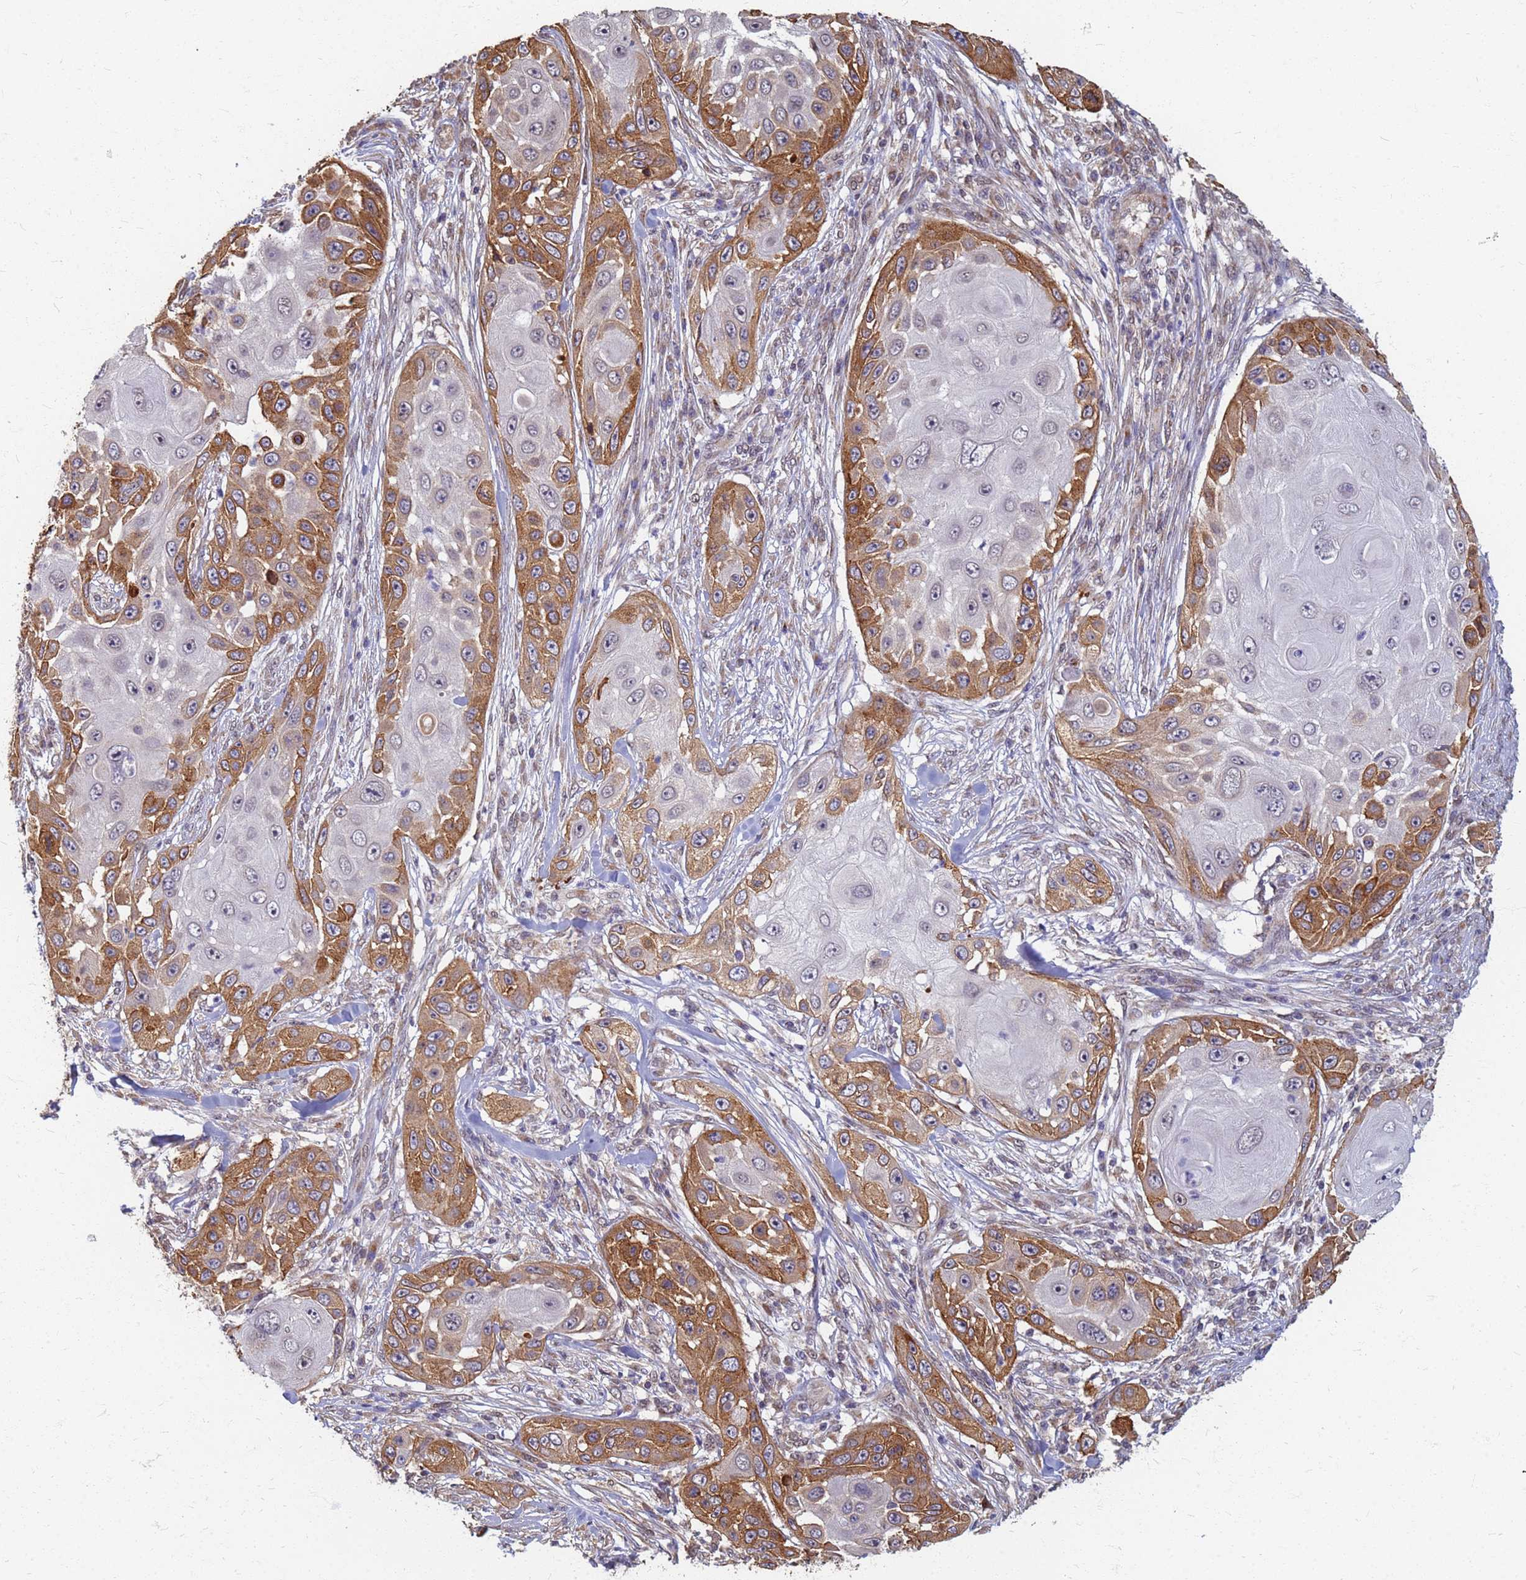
{"staining": {"intensity": "moderate", "quantity": "25%-75%", "location": "cytoplasmic/membranous"}, "tissue": "skin cancer", "cell_type": "Tumor cells", "image_type": "cancer", "snomed": [{"axis": "morphology", "description": "Squamous cell carcinoma, NOS"}, {"axis": "topography", "description": "Skin"}], "caption": "Immunohistochemical staining of squamous cell carcinoma (skin) shows moderate cytoplasmic/membranous protein staining in approximately 25%-75% of tumor cells.", "gene": "ITGB4", "patient": {"sex": "female", "age": 44}}